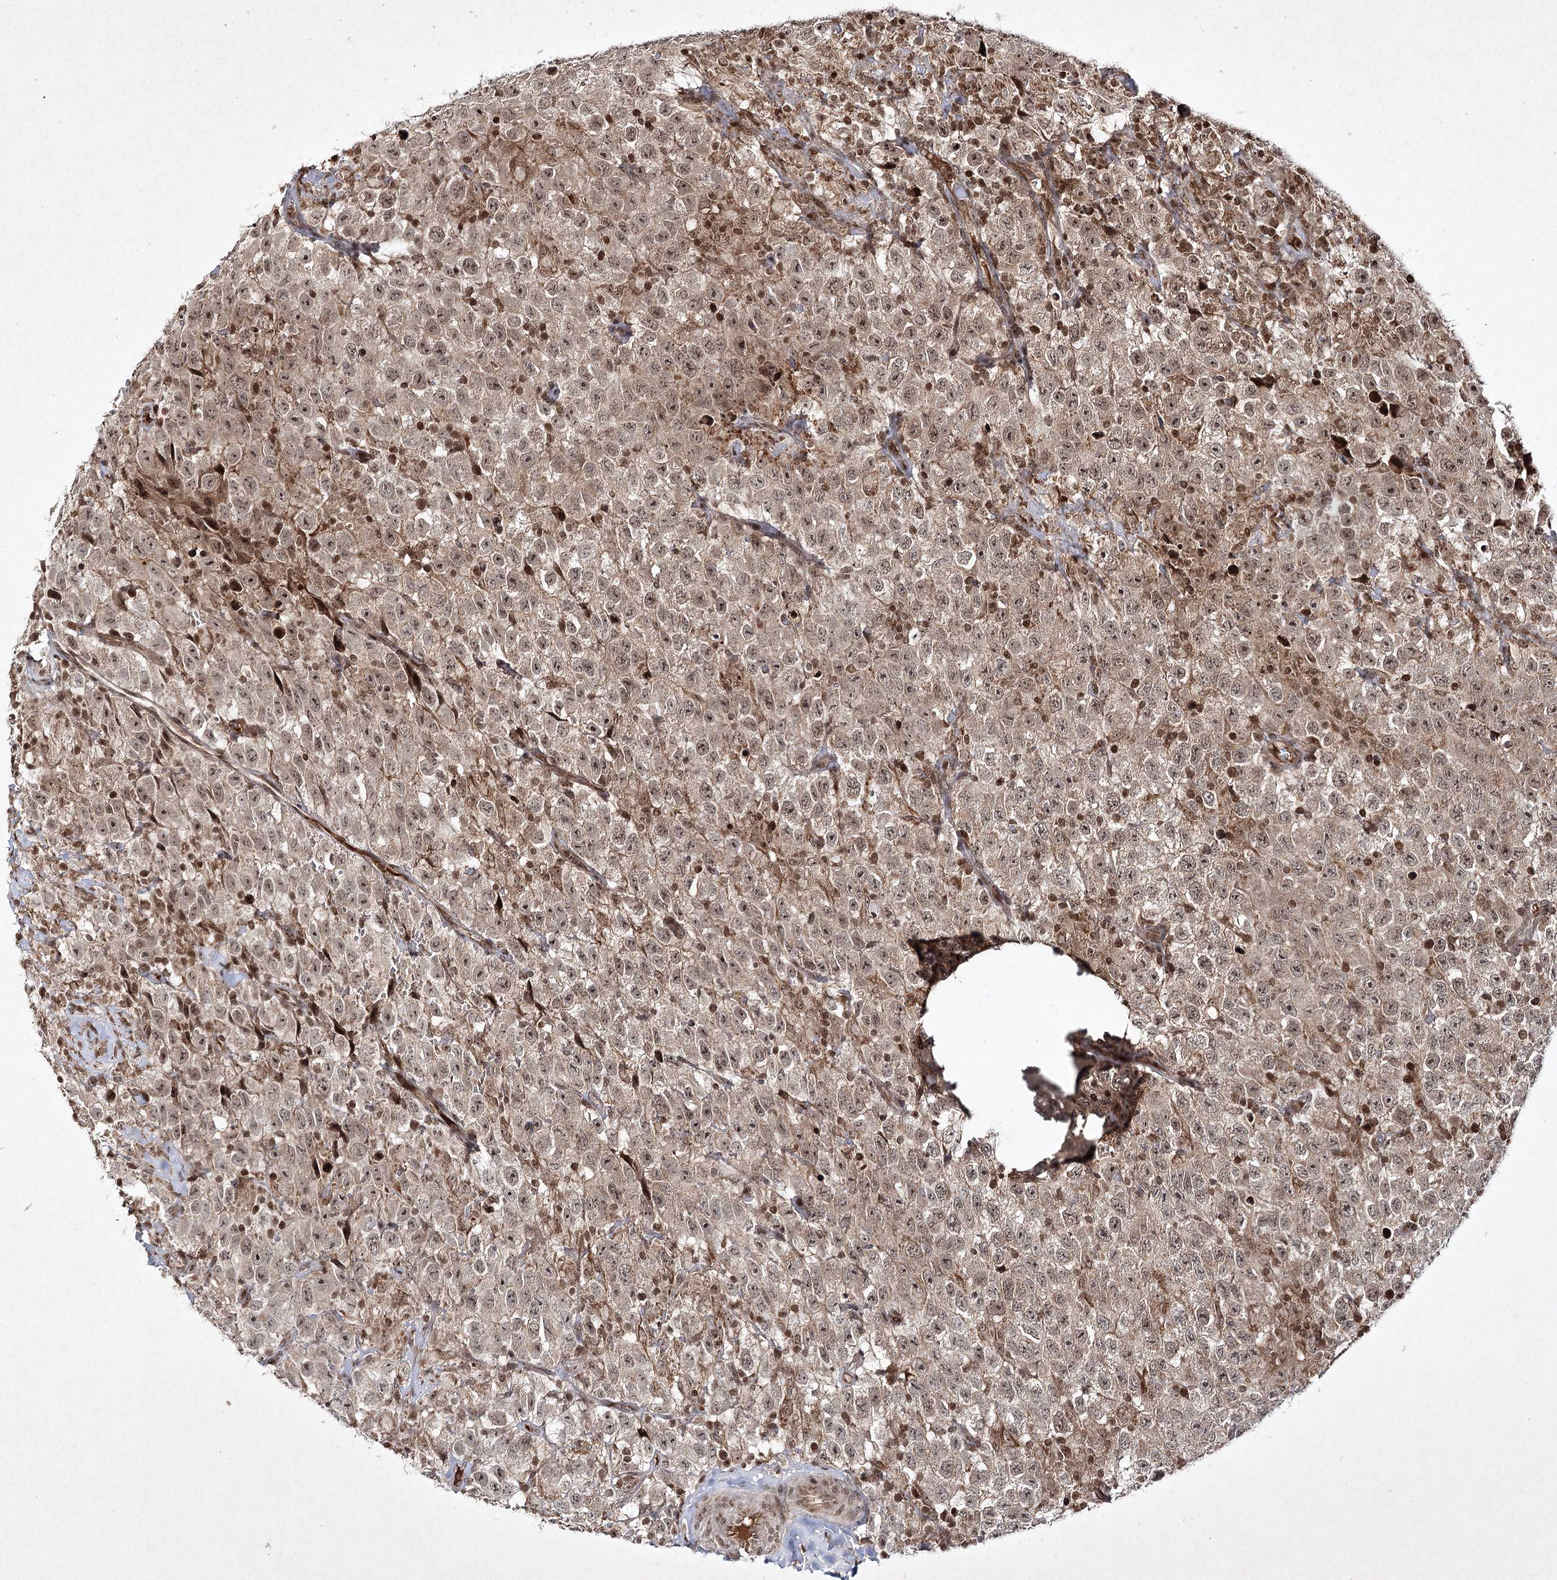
{"staining": {"intensity": "weak", "quantity": ">75%", "location": "nuclear"}, "tissue": "testis cancer", "cell_type": "Tumor cells", "image_type": "cancer", "snomed": [{"axis": "morphology", "description": "Seminoma, NOS"}, {"axis": "topography", "description": "Testis"}], "caption": "Testis cancer stained for a protein exhibits weak nuclear positivity in tumor cells.", "gene": "CARM1", "patient": {"sex": "male", "age": 41}}